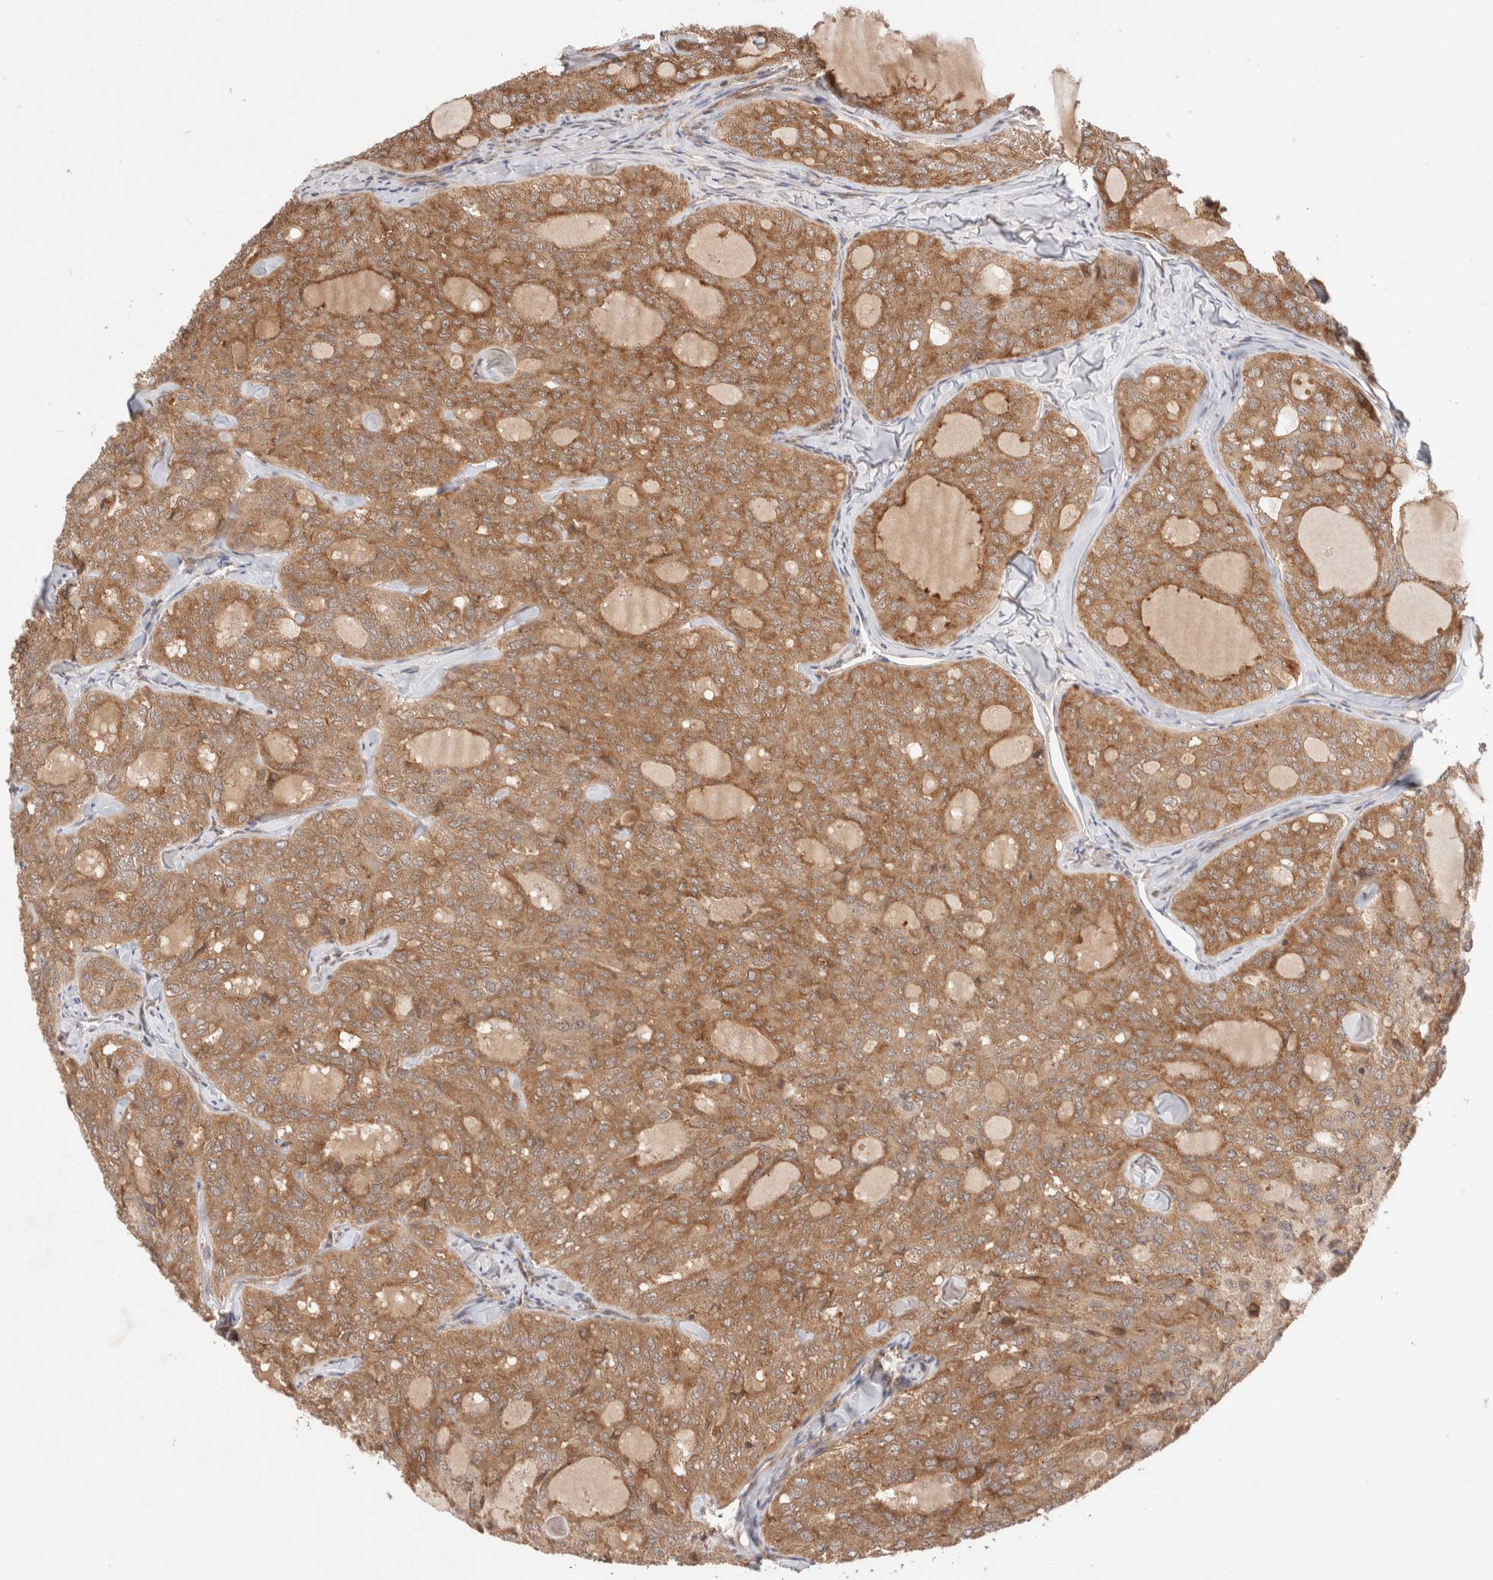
{"staining": {"intensity": "moderate", "quantity": ">75%", "location": "cytoplasmic/membranous"}, "tissue": "thyroid cancer", "cell_type": "Tumor cells", "image_type": "cancer", "snomed": [{"axis": "morphology", "description": "Follicular adenoma carcinoma, NOS"}, {"axis": "topography", "description": "Thyroid gland"}], "caption": "Immunohistochemical staining of thyroid follicular adenoma carcinoma demonstrates medium levels of moderate cytoplasmic/membranous protein expression in approximately >75% of tumor cells.", "gene": "SIKE1", "patient": {"sex": "male", "age": 75}}